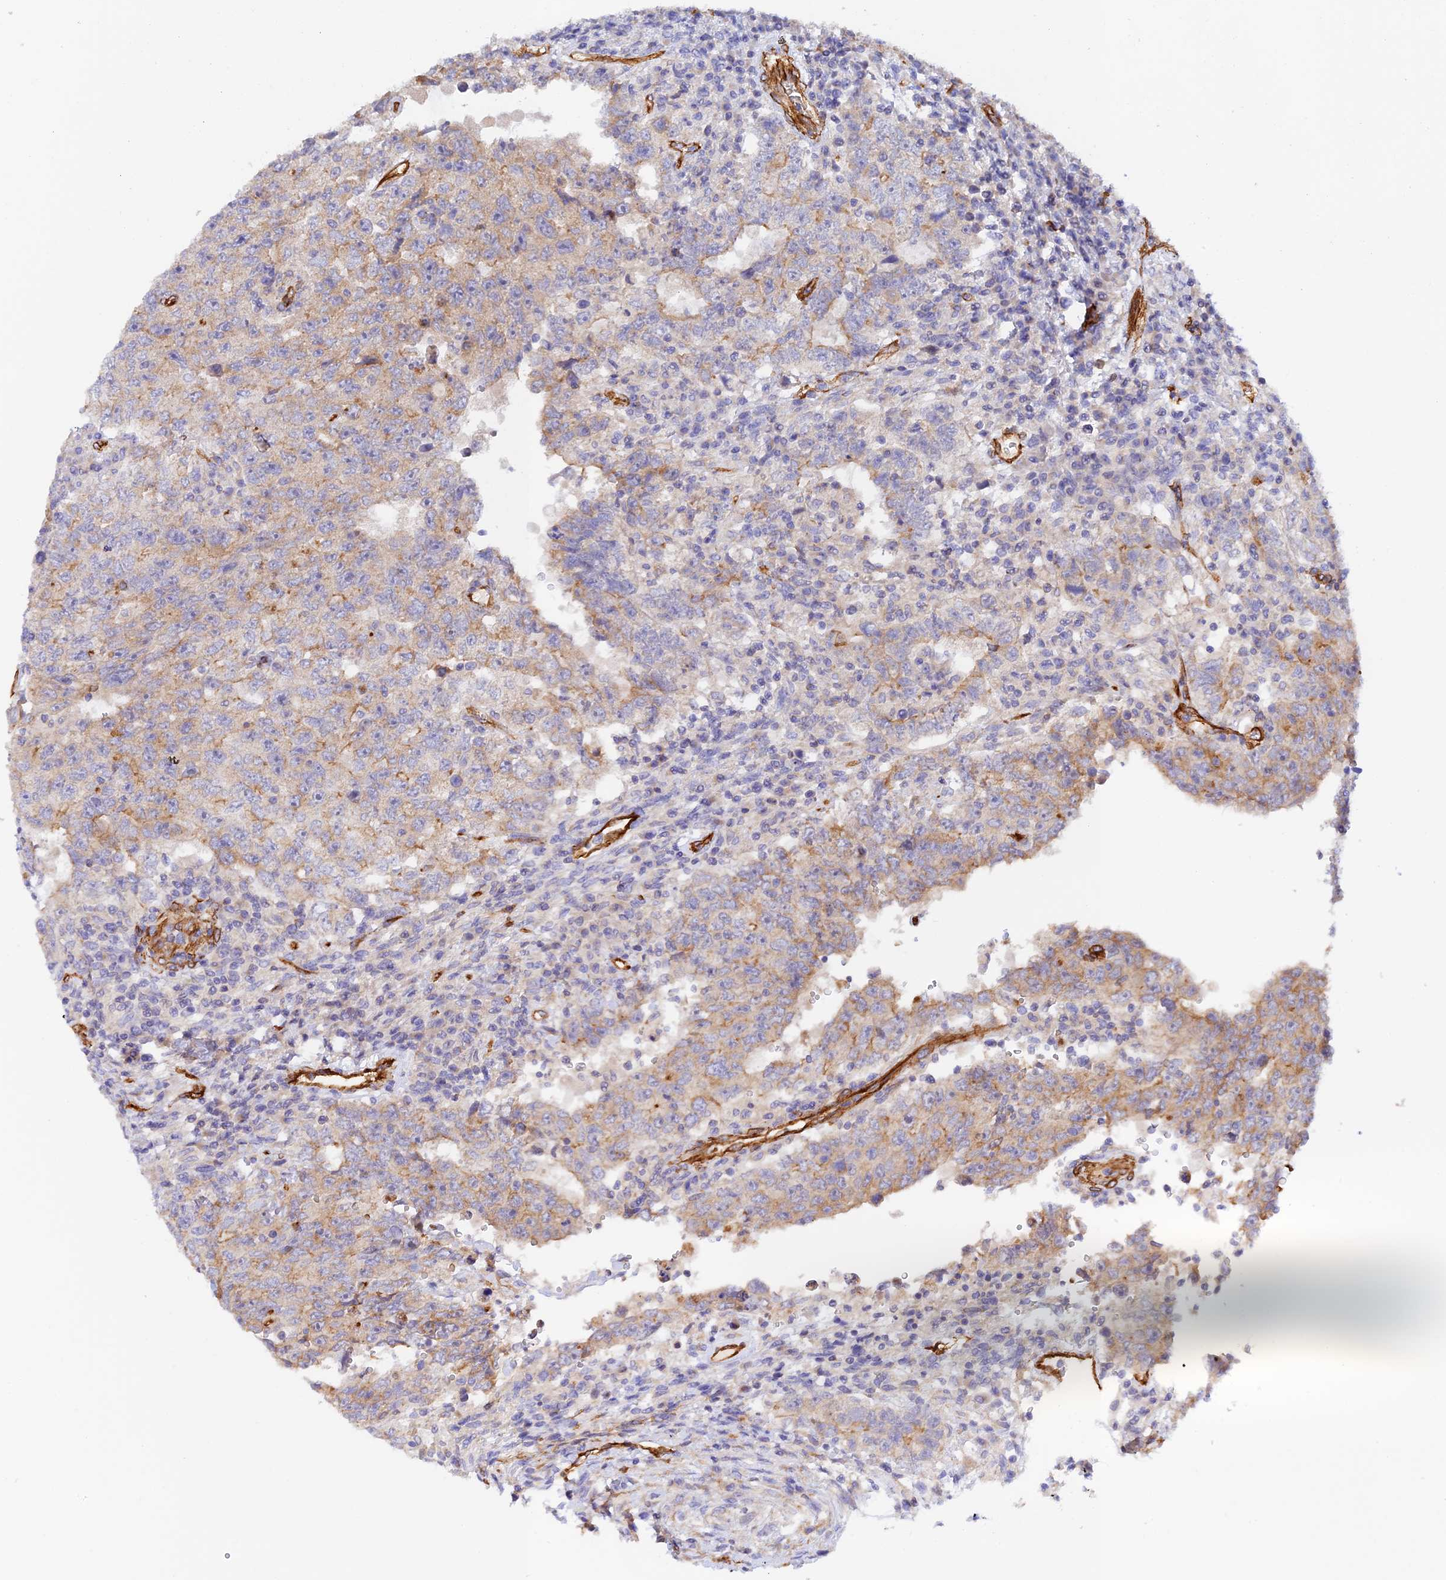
{"staining": {"intensity": "weak", "quantity": "25%-75%", "location": "cytoplasmic/membranous"}, "tissue": "testis cancer", "cell_type": "Tumor cells", "image_type": "cancer", "snomed": [{"axis": "morphology", "description": "Carcinoma, Embryonal, NOS"}, {"axis": "topography", "description": "Testis"}], "caption": "The photomicrograph displays a brown stain indicating the presence of a protein in the cytoplasmic/membranous of tumor cells in embryonal carcinoma (testis).", "gene": "MYO9A", "patient": {"sex": "male", "age": 26}}